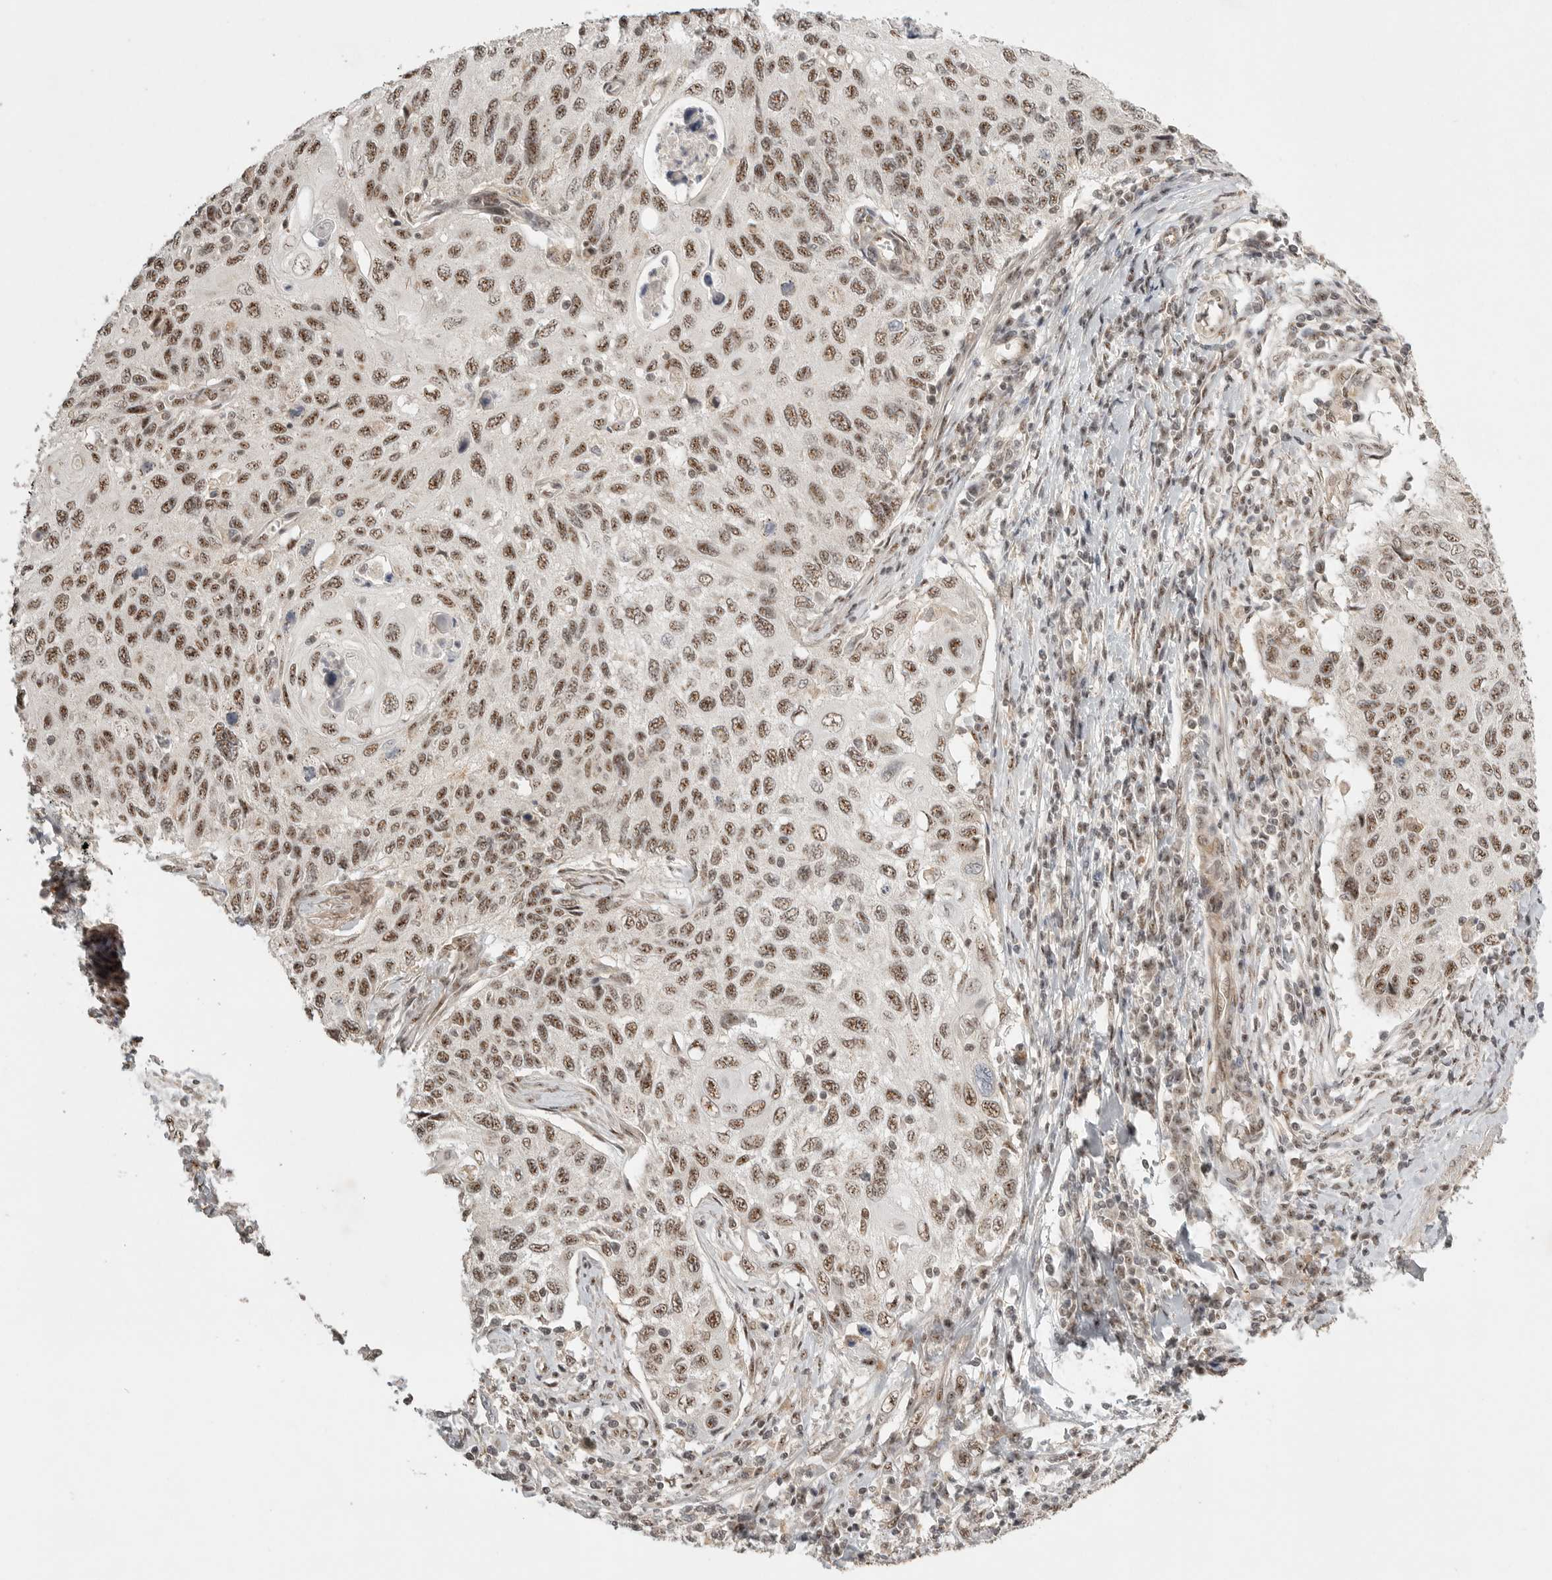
{"staining": {"intensity": "moderate", "quantity": ">75%", "location": "nuclear"}, "tissue": "cervical cancer", "cell_type": "Tumor cells", "image_type": "cancer", "snomed": [{"axis": "morphology", "description": "Squamous cell carcinoma, NOS"}, {"axis": "topography", "description": "Cervix"}], "caption": "Moderate nuclear protein expression is seen in about >75% of tumor cells in cervical squamous cell carcinoma.", "gene": "POMP", "patient": {"sex": "female", "age": 70}}